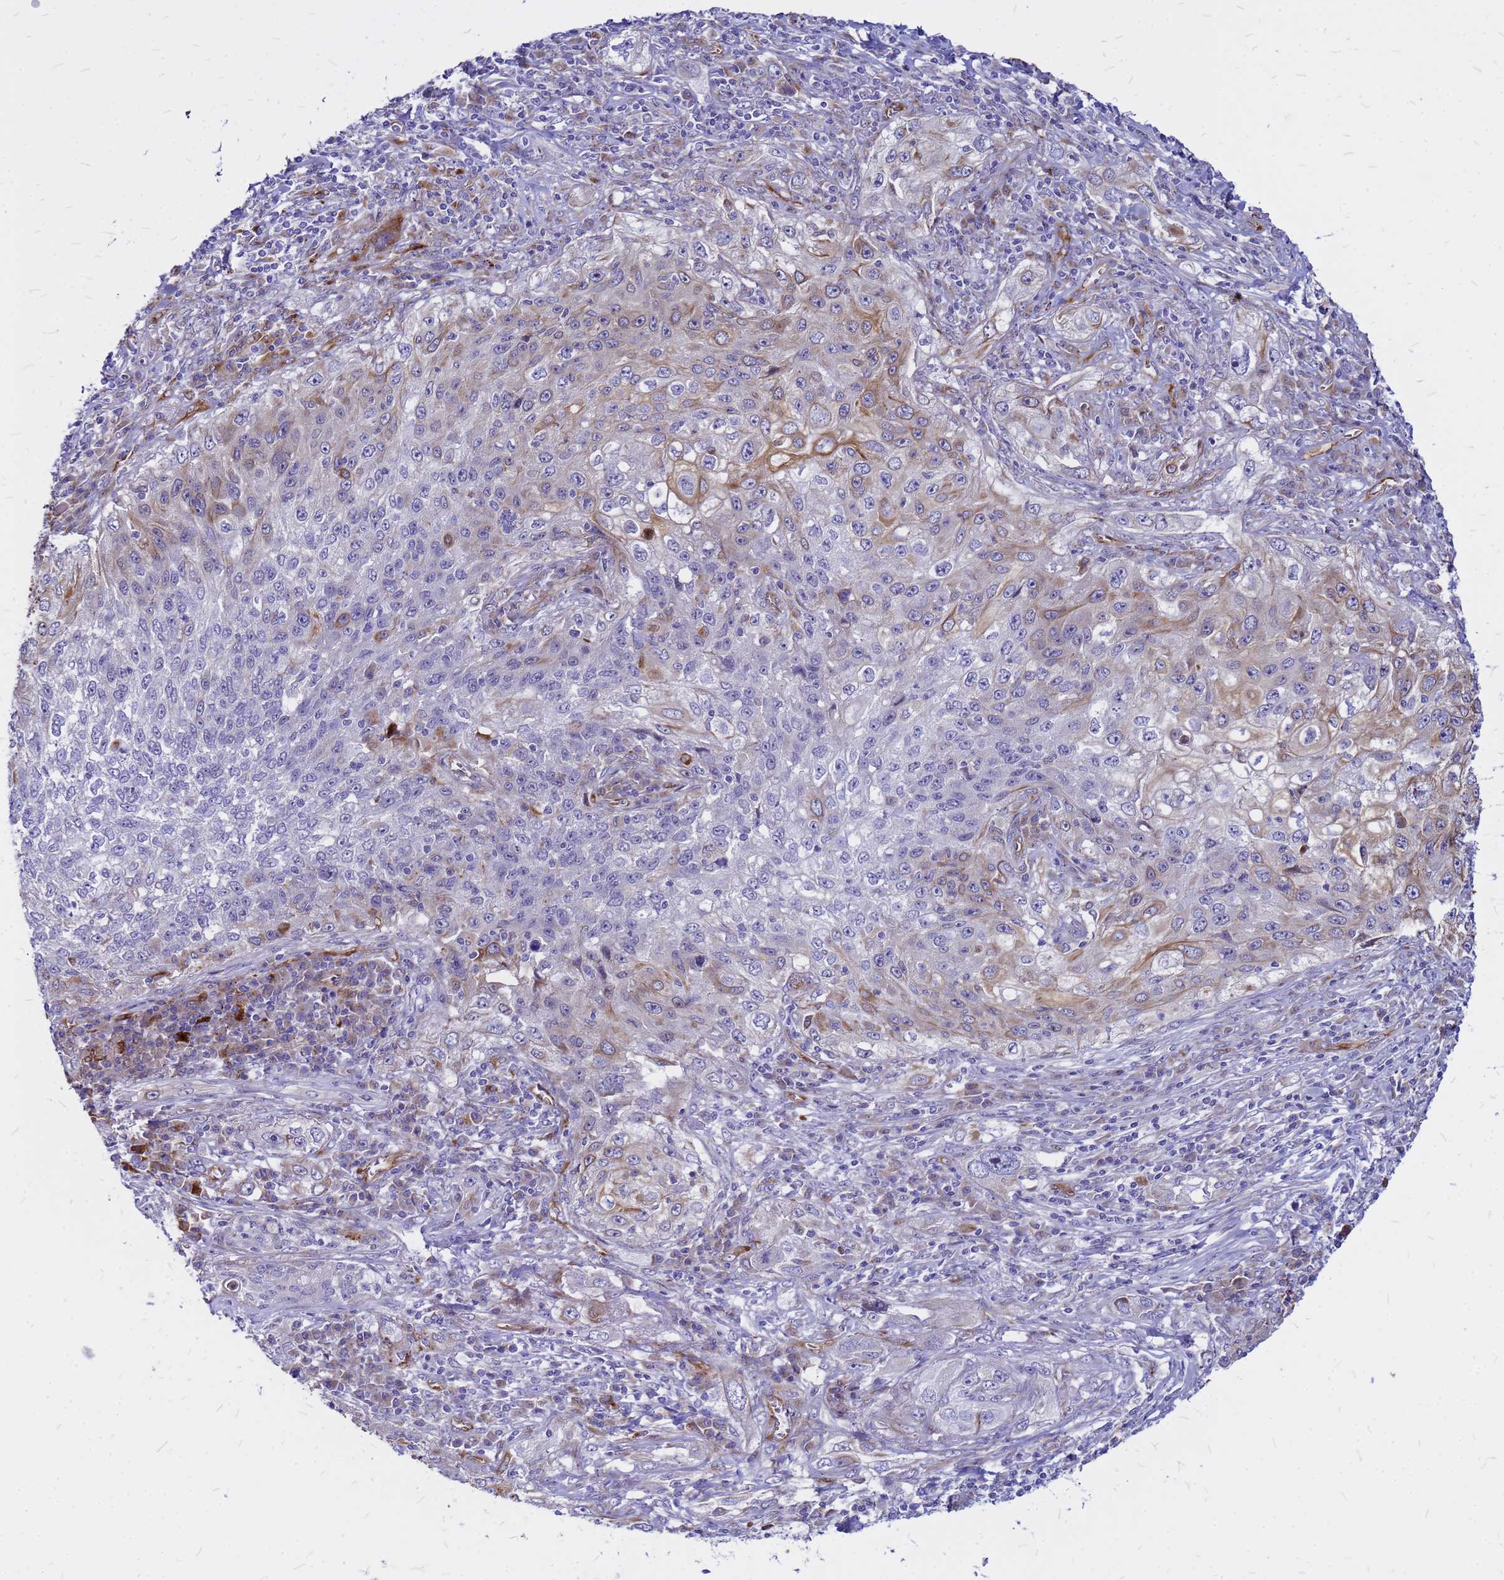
{"staining": {"intensity": "moderate", "quantity": "<25%", "location": "cytoplasmic/membranous"}, "tissue": "lung cancer", "cell_type": "Tumor cells", "image_type": "cancer", "snomed": [{"axis": "morphology", "description": "Squamous cell carcinoma, NOS"}, {"axis": "topography", "description": "Lung"}], "caption": "Squamous cell carcinoma (lung) tissue demonstrates moderate cytoplasmic/membranous expression in about <25% of tumor cells, visualized by immunohistochemistry. (Stains: DAB in brown, nuclei in blue, Microscopy: brightfield microscopy at high magnification).", "gene": "NOSTRIN", "patient": {"sex": "female", "age": 69}}